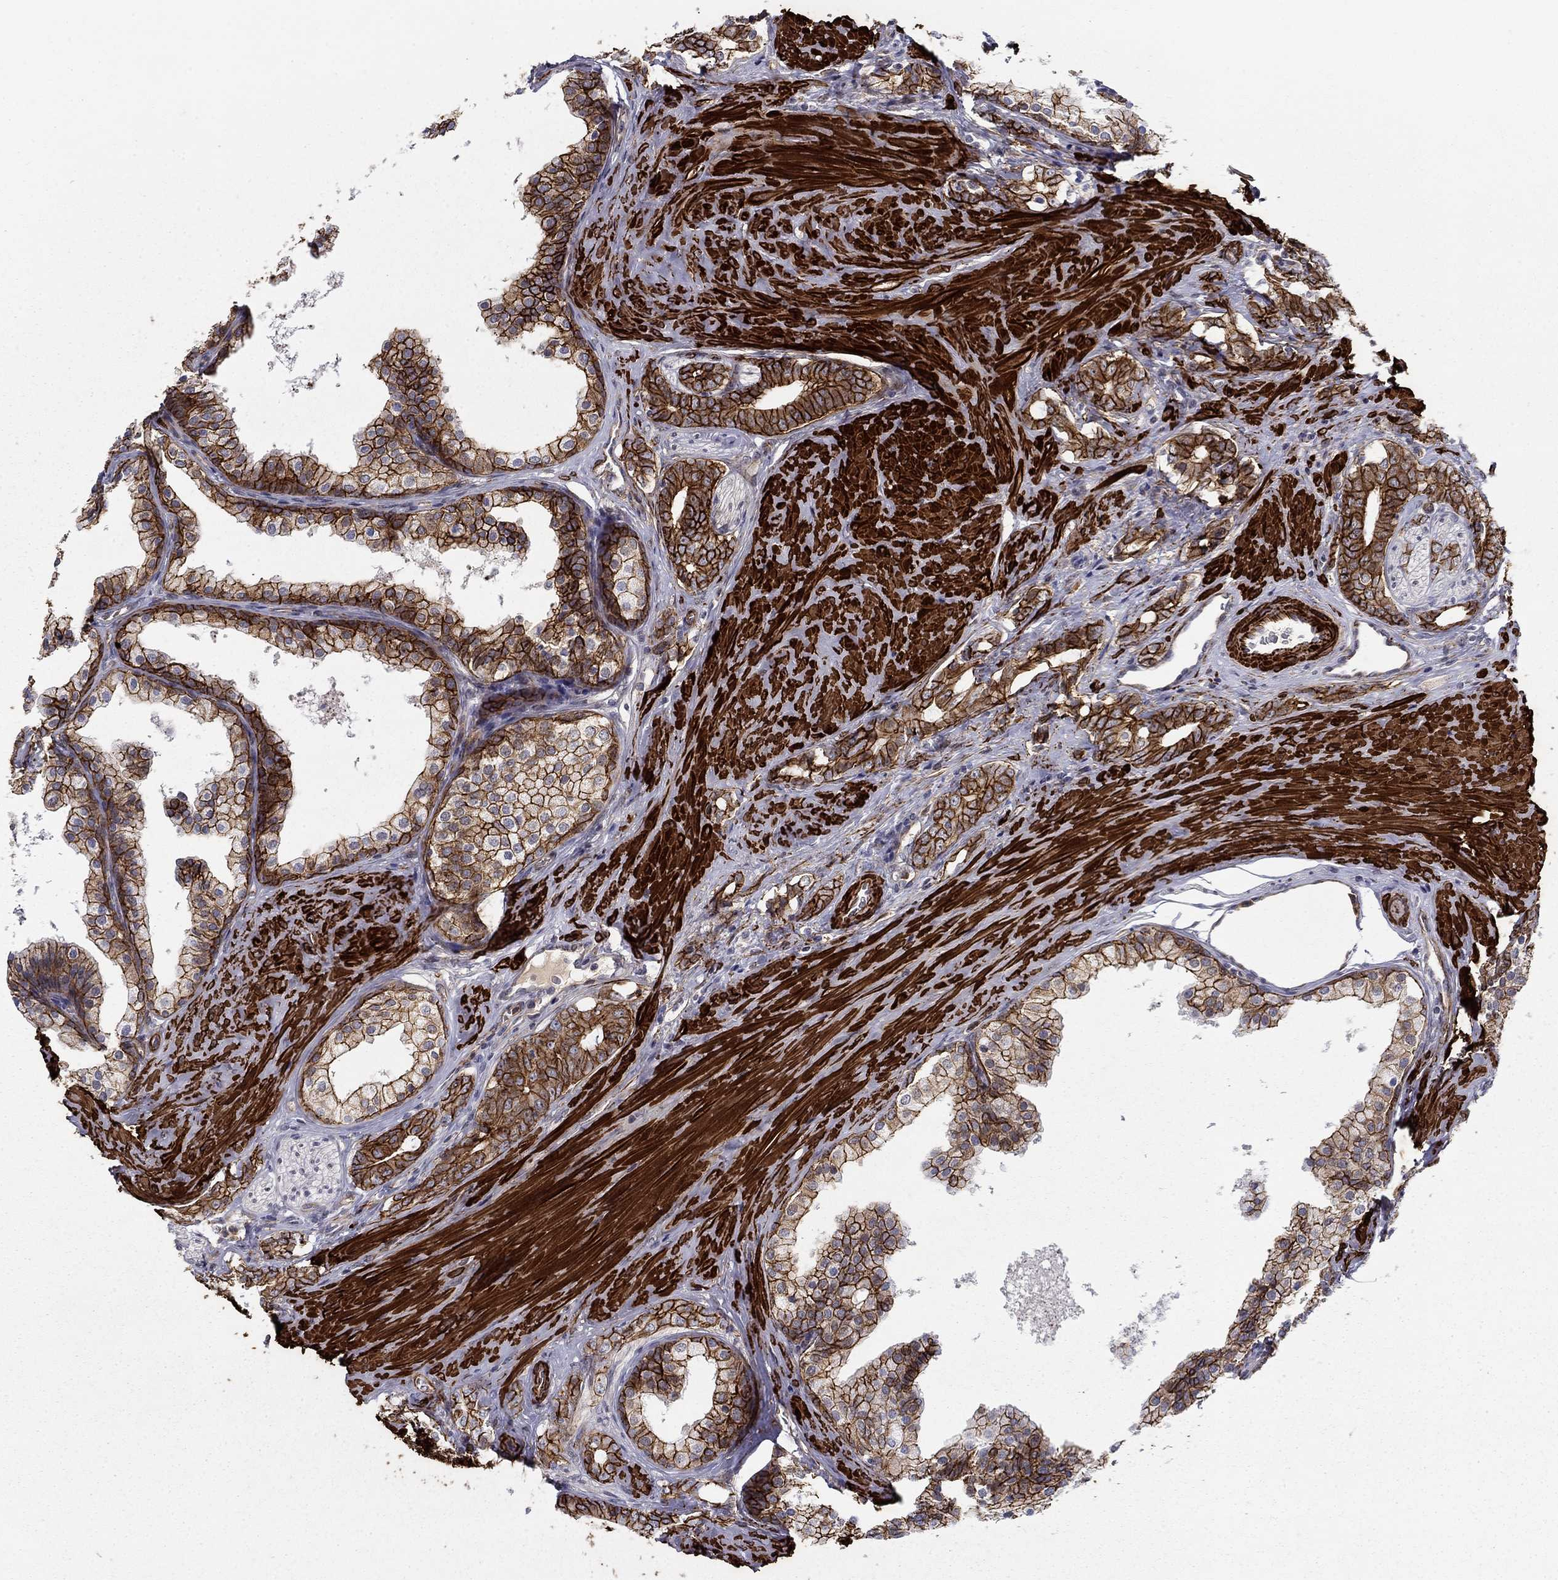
{"staining": {"intensity": "strong", "quantity": ">75%", "location": "cytoplasmic/membranous"}, "tissue": "prostate cancer", "cell_type": "Tumor cells", "image_type": "cancer", "snomed": [{"axis": "morphology", "description": "Adenocarcinoma, NOS"}, {"axis": "topography", "description": "Prostate"}], "caption": "Brown immunohistochemical staining in human prostate adenocarcinoma demonstrates strong cytoplasmic/membranous expression in about >75% of tumor cells. The staining was performed using DAB (3,3'-diaminobenzidine), with brown indicating positive protein expression. Nuclei are stained blue with hematoxylin.", "gene": "KRBA1", "patient": {"sex": "male", "age": 55}}